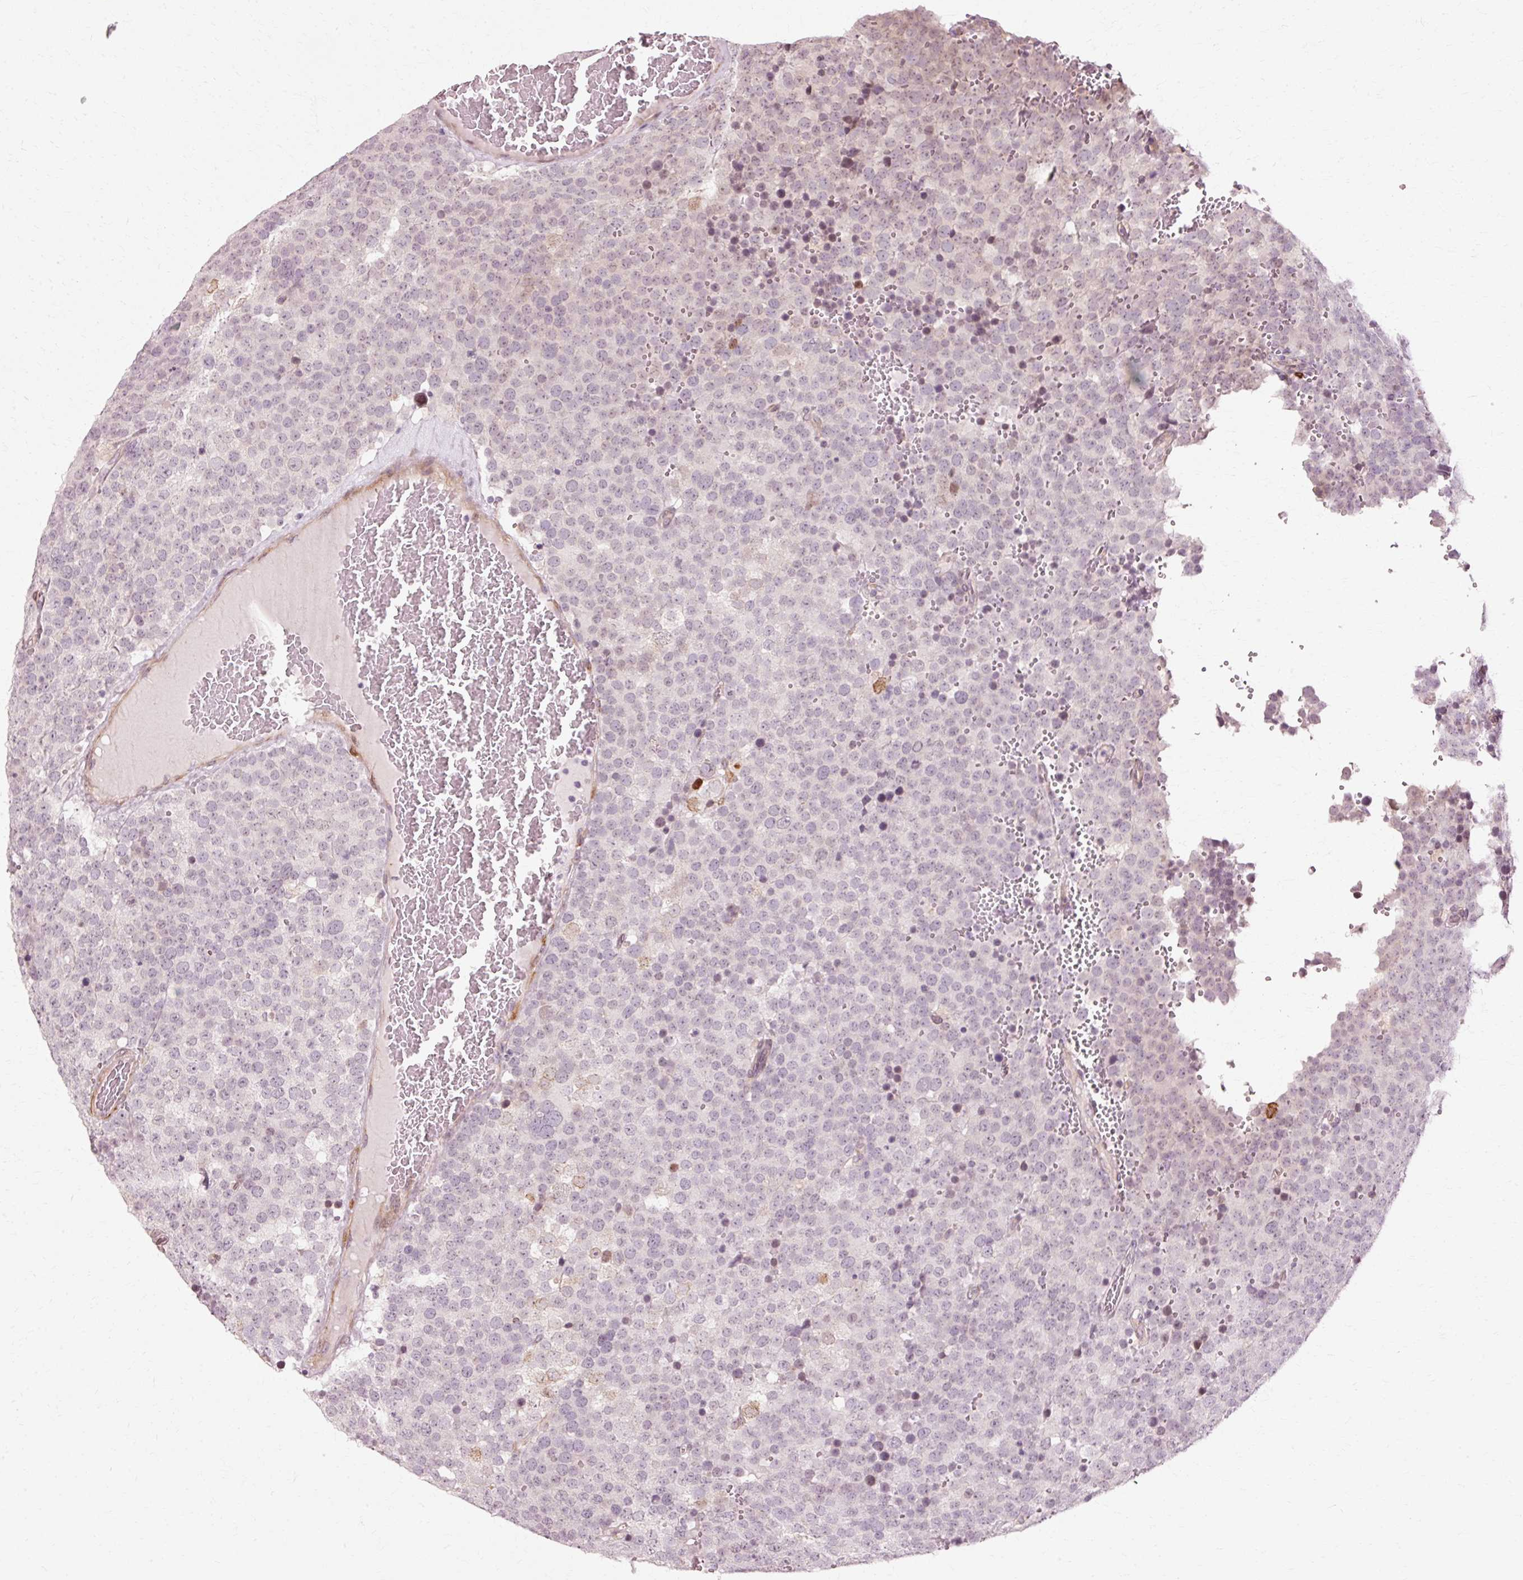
{"staining": {"intensity": "negative", "quantity": "none", "location": "none"}, "tissue": "testis cancer", "cell_type": "Tumor cells", "image_type": "cancer", "snomed": [{"axis": "morphology", "description": "Seminoma, NOS"}, {"axis": "topography", "description": "Testis"}], "caption": "High power microscopy image of an immunohistochemistry histopathology image of seminoma (testis), revealing no significant positivity in tumor cells.", "gene": "RGPD5", "patient": {"sex": "male", "age": 71}}